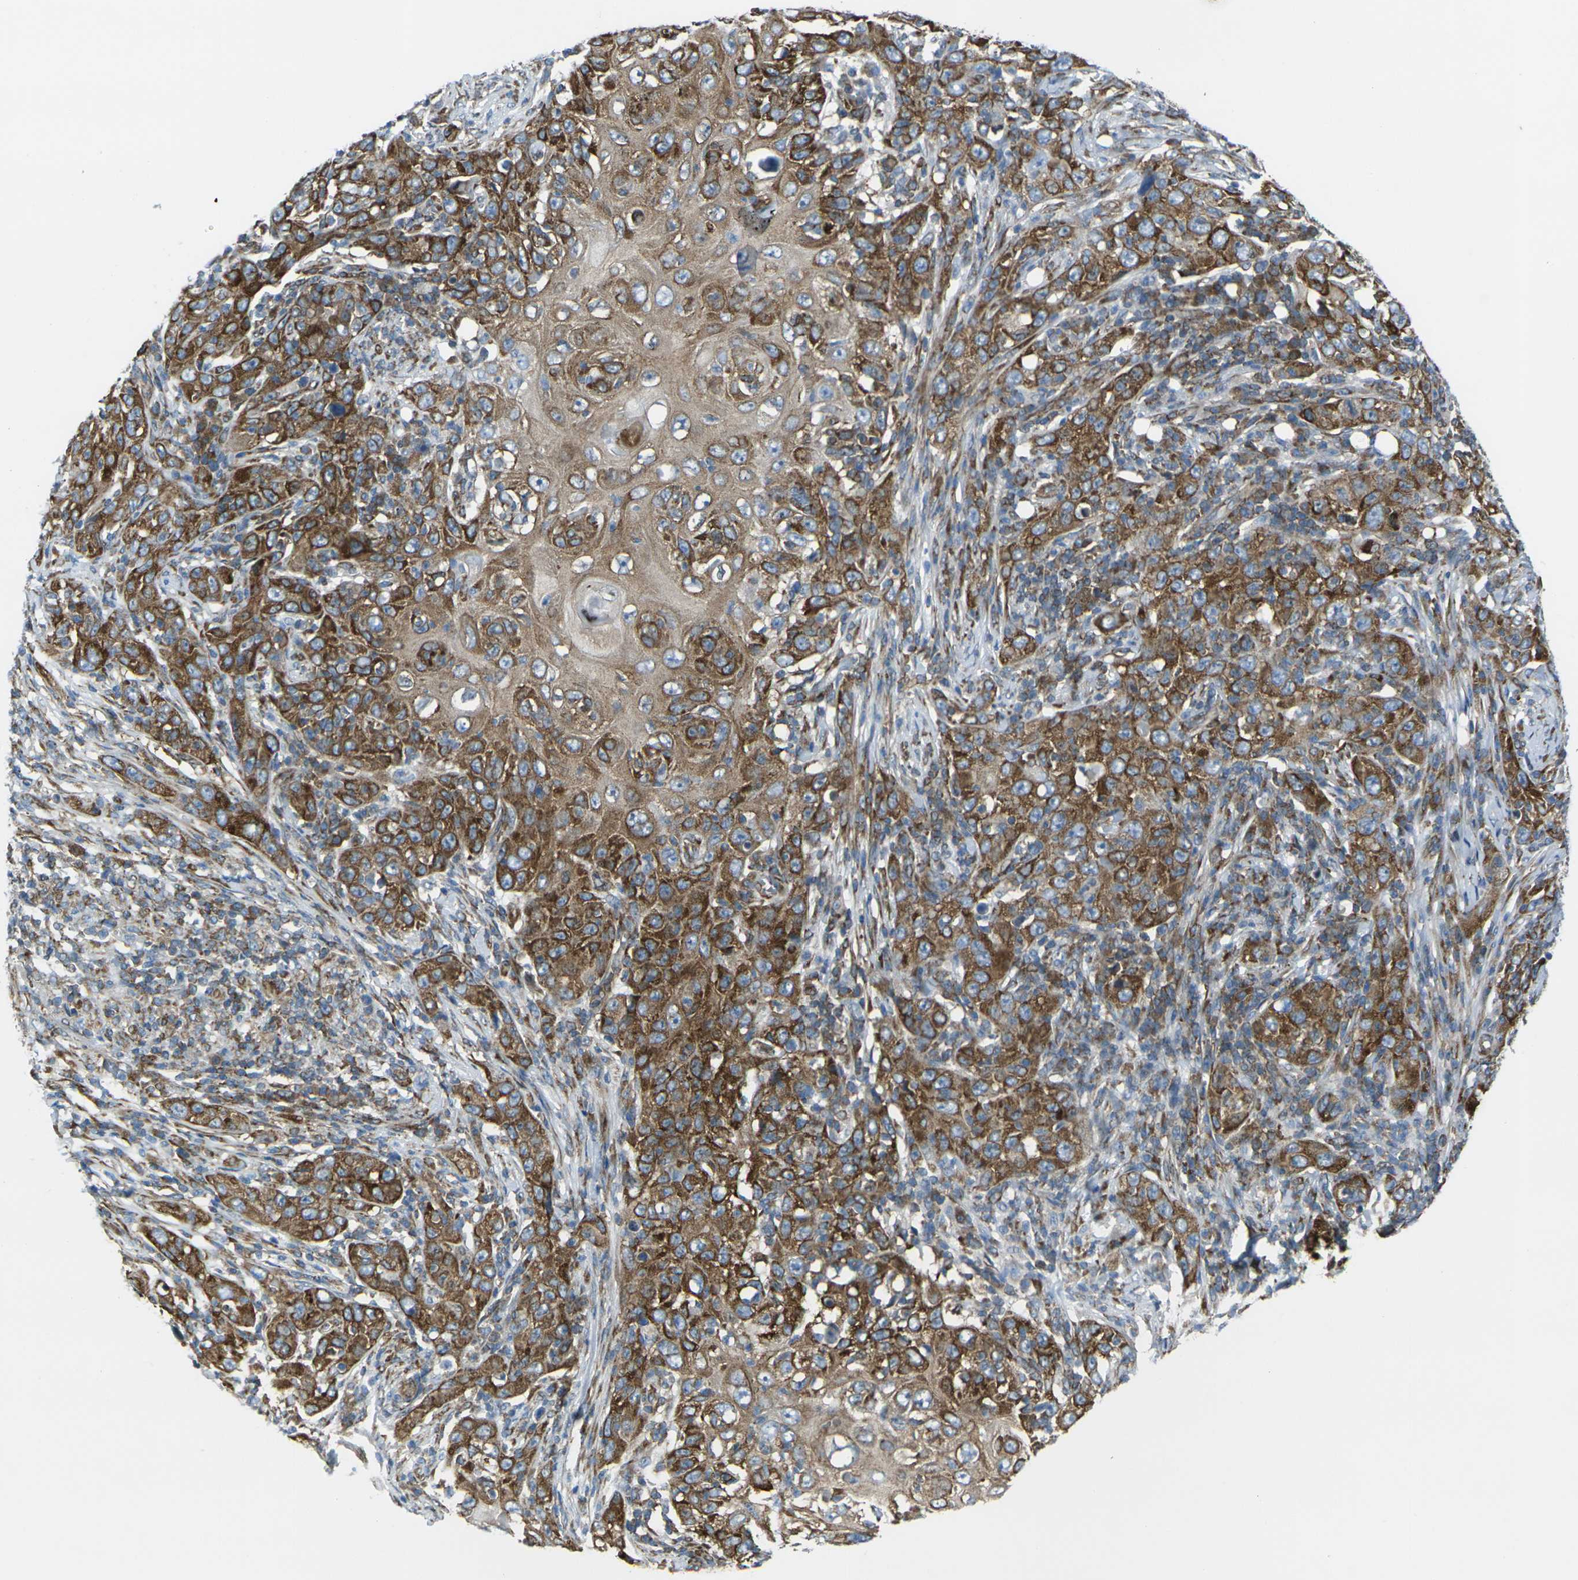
{"staining": {"intensity": "strong", "quantity": ">75%", "location": "cytoplasmic/membranous"}, "tissue": "skin cancer", "cell_type": "Tumor cells", "image_type": "cancer", "snomed": [{"axis": "morphology", "description": "Squamous cell carcinoma, NOS"}, {"axis": "topography", "description": "Skin"}], "caption": "Skin cancer stained with DAB (3,3'-diaminobenzidine) immunohistochemistry exhibits high levels of strong cytoplasmic/membranous staining in approximately >75% of tumor cells.", "gene": "CELSR2", "patient": {"sex": "female", "age": 88}}